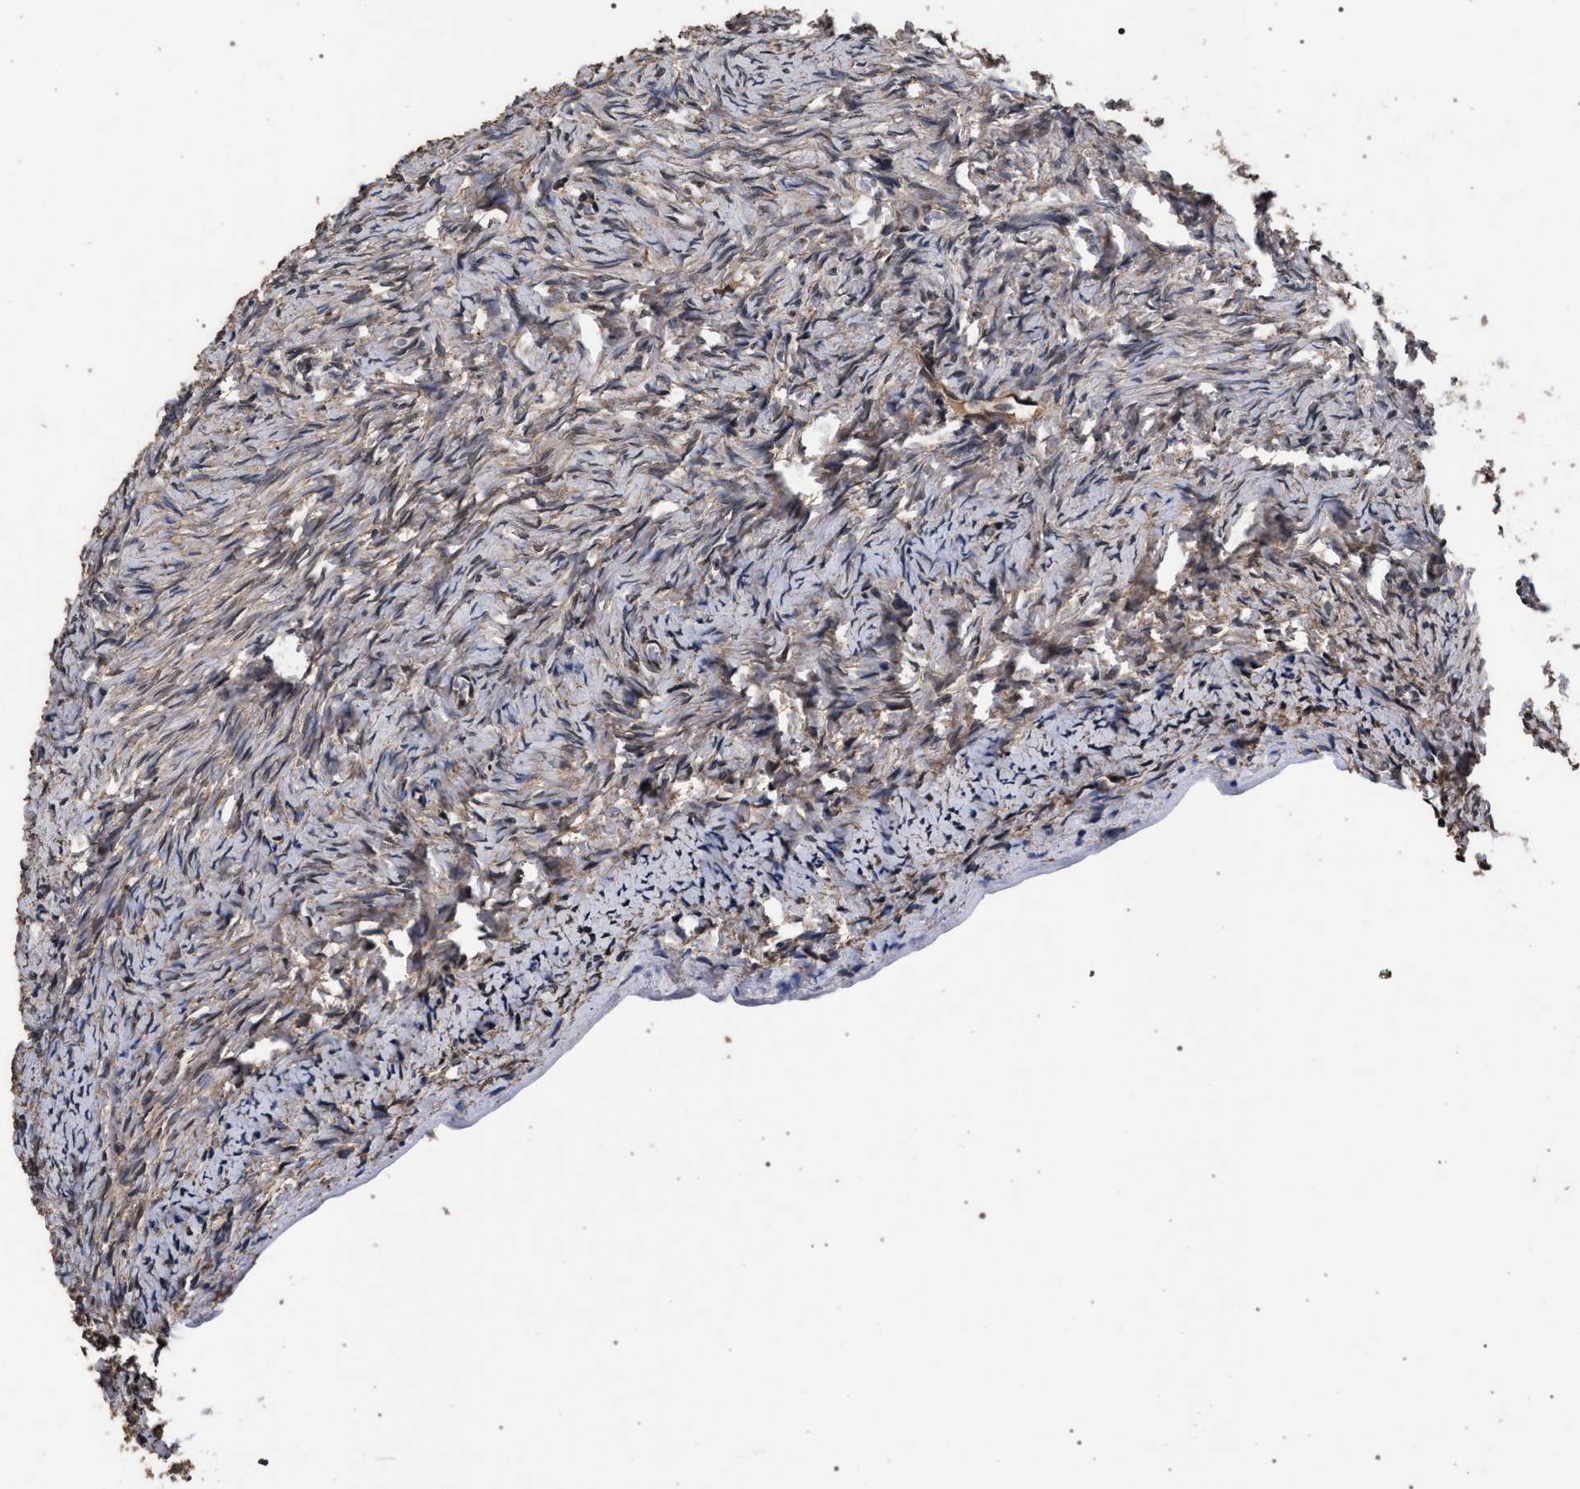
{"staining": {"intensity": "weak", "quantity": "25%-75%", "location": "cytoplasmic/membranous"}, "tissue": "ovary", "cell_type": "Ovarian stroma cells", "image_type": "normal", "snomed": [{"axis": "morphology", "description": "Normal tissue, NOS"}, {"axis": "topography", "description": "Ovary"}], "caption": "Ovarian stroma cells demonstrate weak cytoplasmic/membranous positivity in approximately 25%-75% of cells in unremarkable ovary.", "gene": "ACOX1", "patient": {"sex": "female", "age": 27}}